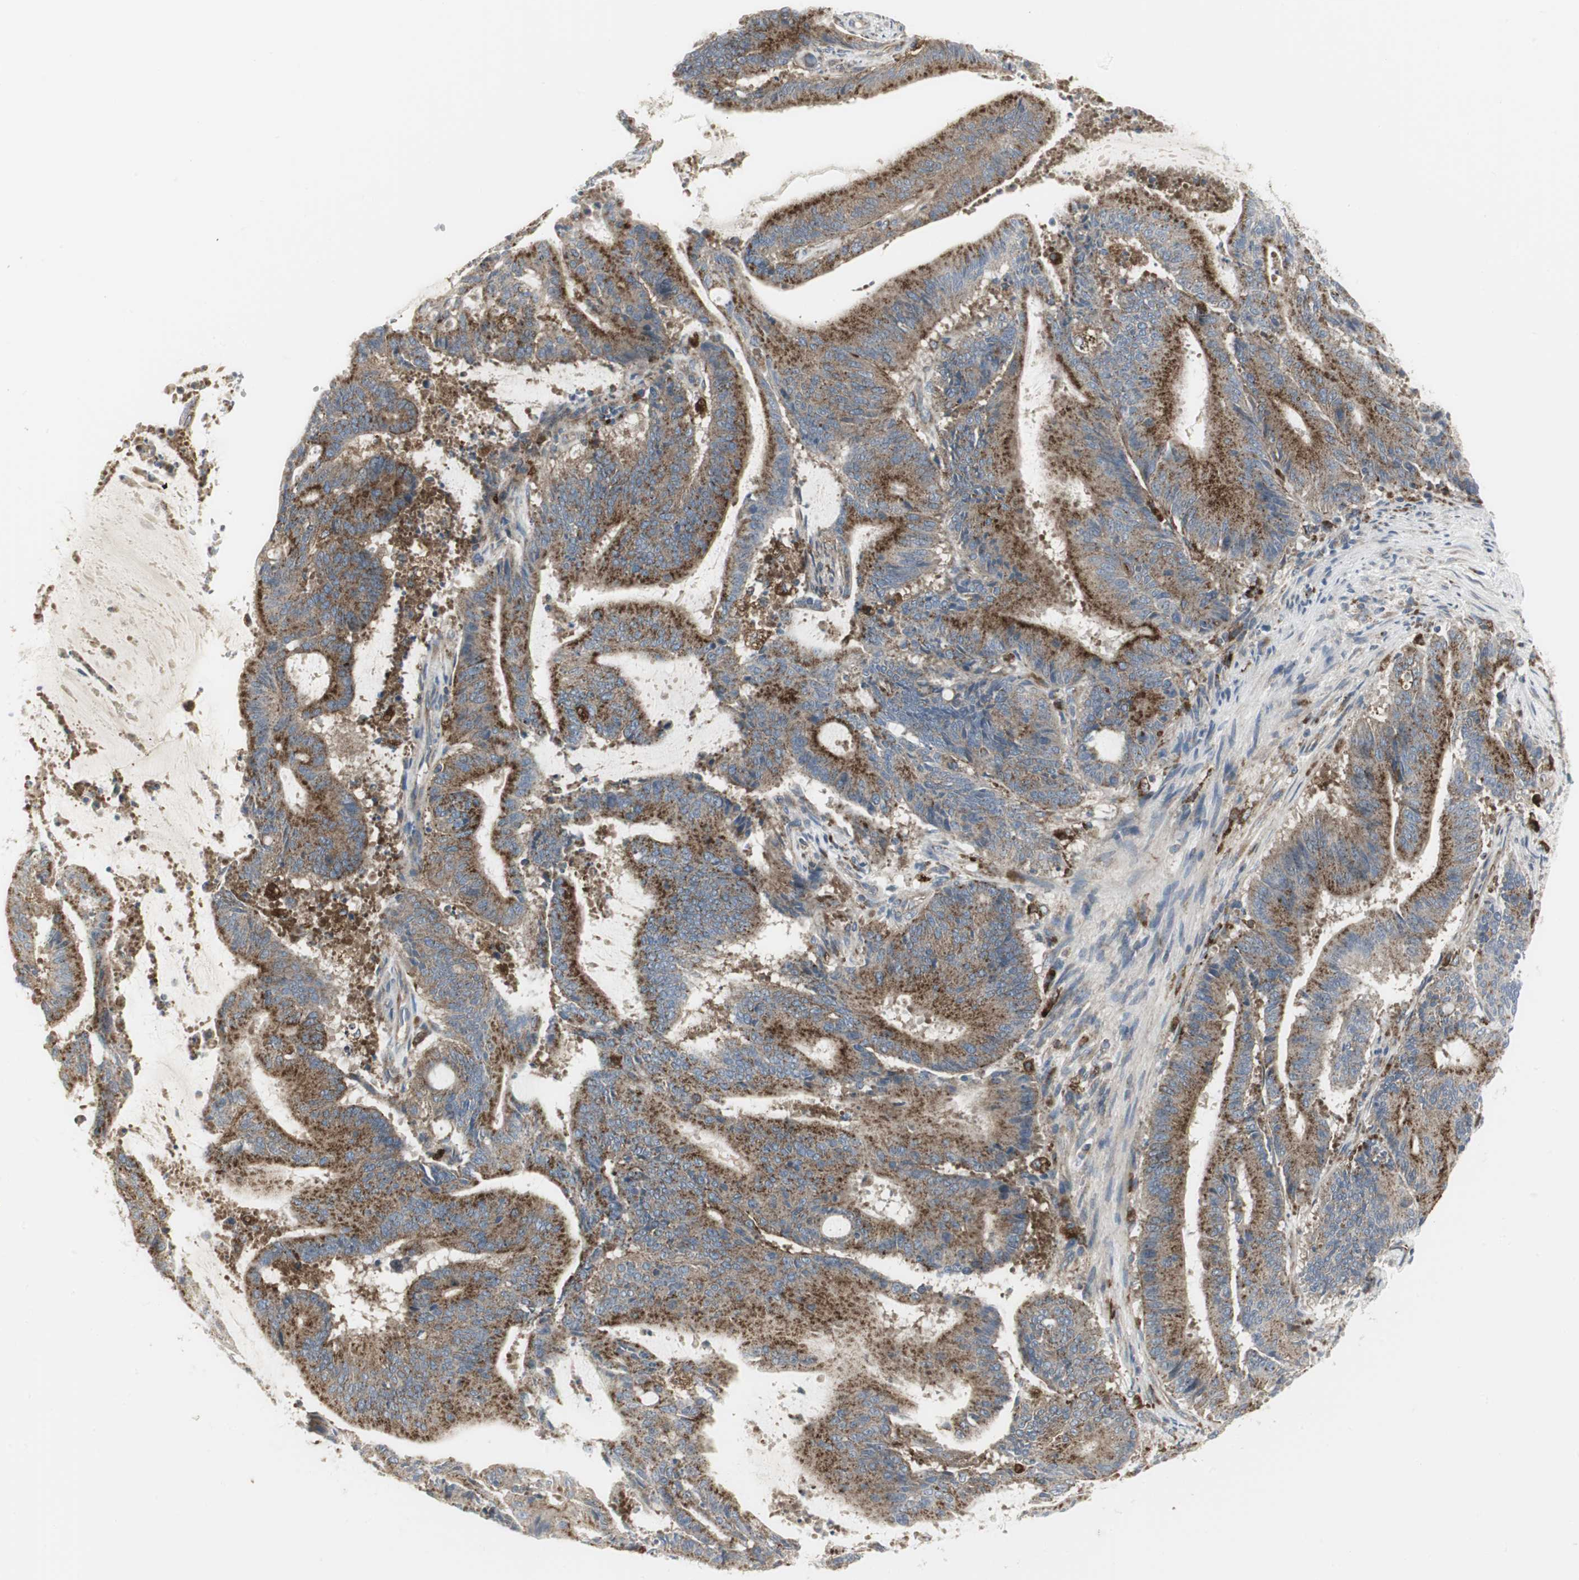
{"staining": {"intensity": "strong", "quantity": ">75%", "location": "cytoplasmic/membranous"}, "tissue": "liver cancer", "cell_type": "Tumor cells", "image_type": "cancer", "snomed": [{"axis": "morphology", "description": "Cholangiocarcinoma"}, {"axis": "topography", "description": "Liver"}], "caption": "Immunohistochemistry image of human cholangiocarcinoma (liver) stained for a protein (brown), which reveals high levels of strong cytoplasmic/membranous expression in about >75% of tumor cells.", "gene": "ATP6V1B2", "patient": {"sex": "female", "age": 73}}